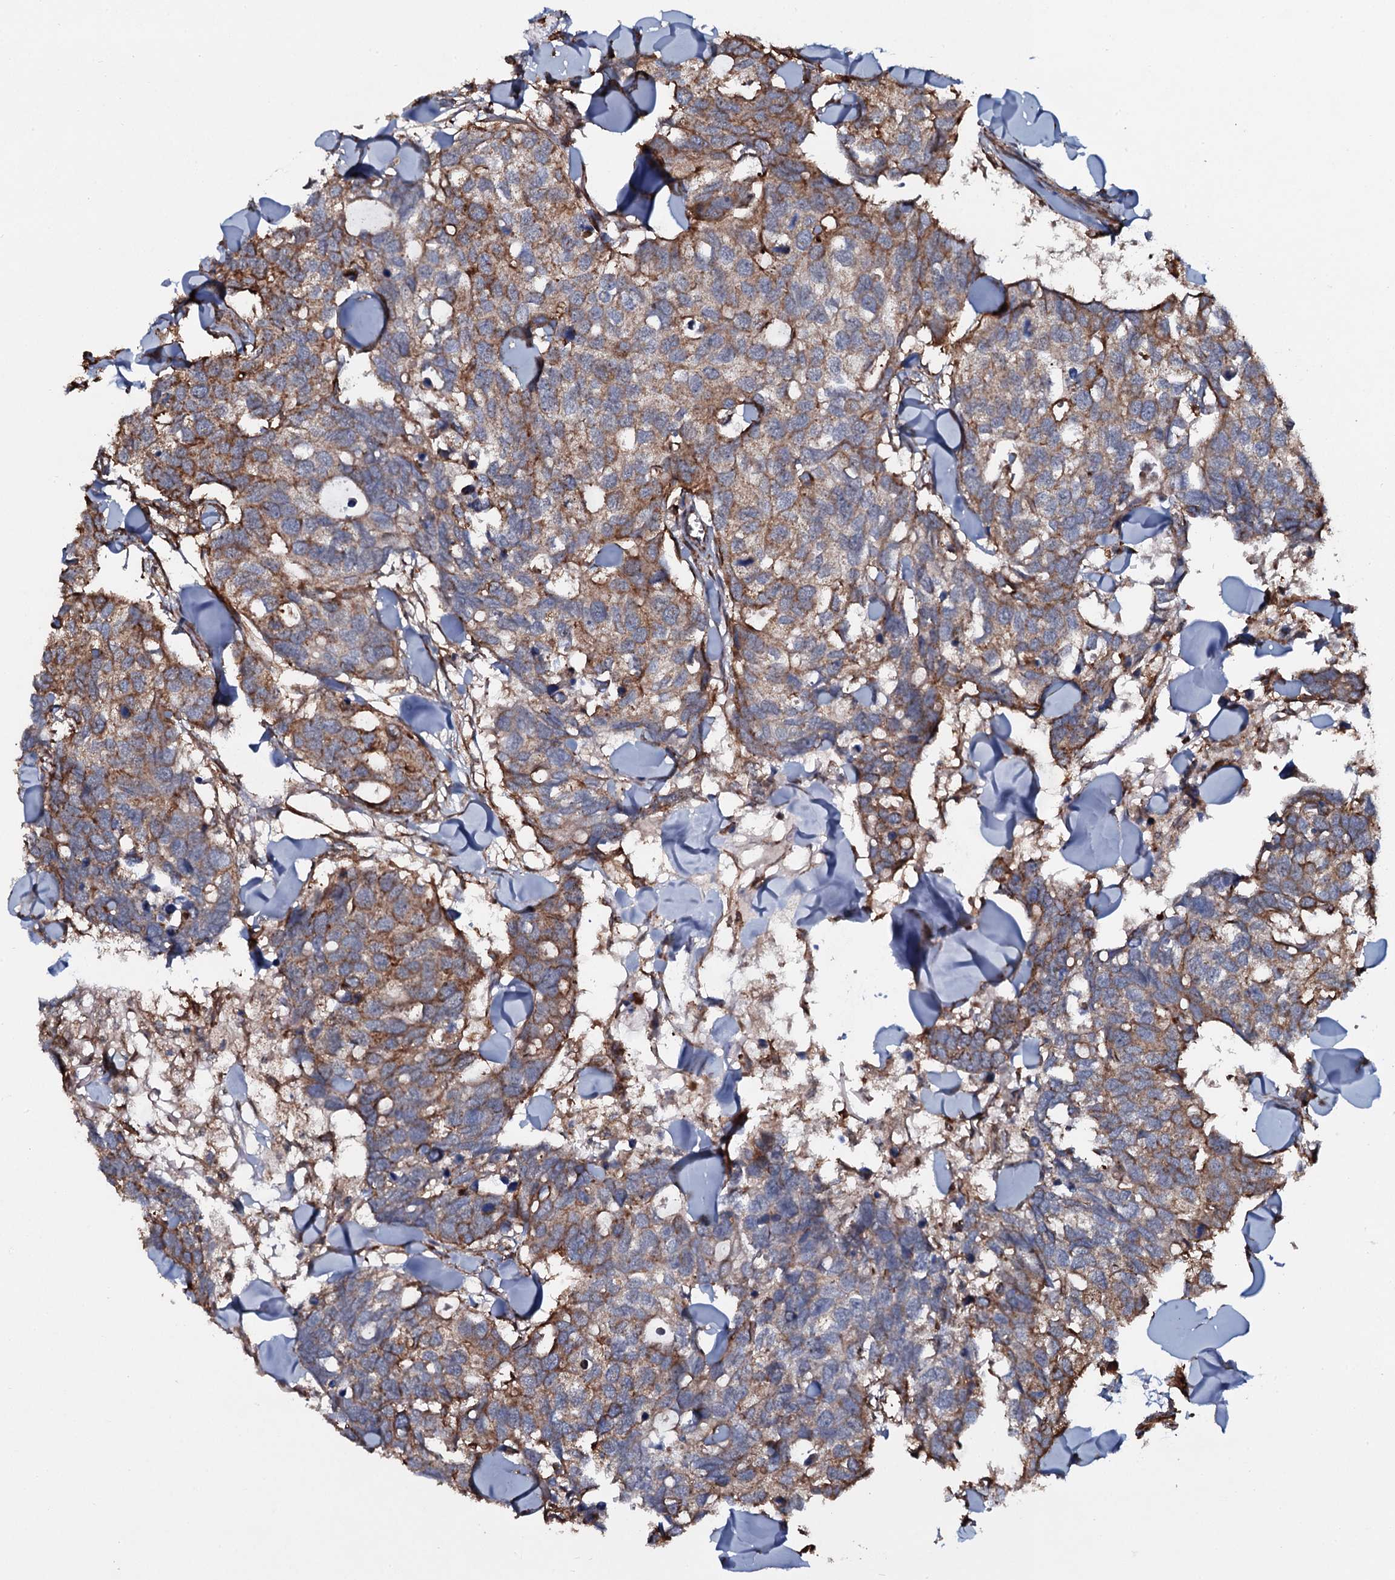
{"staining": {"intensity": "moderate", "quantity": "25%-75%", "location": "cytoplasmic/membranous"}, "tissue": "breast cancer", "cell_type": "Tumor cells", "image_type": "cancer", "snomed": [{"axis": "morphology", "description": "Duct carcinoma"}, {"axis": "topography", "description": "Breast"}], "caption": "IHC staining of breast cancer, which exhibits medium levels of moderate cytoplasmic/membranous positivity in about 25%-75% of tumor cells indicating moderate cytoplasmic/membranous protein positivity. The staining was performed using DAB (3,3'-diaminobenzidine) (brown) for protein detection and nuclei were counterstained in hematoxylin (blue).", "gene": "VWA8", "patient": {"sex": "female", "age": 83}}